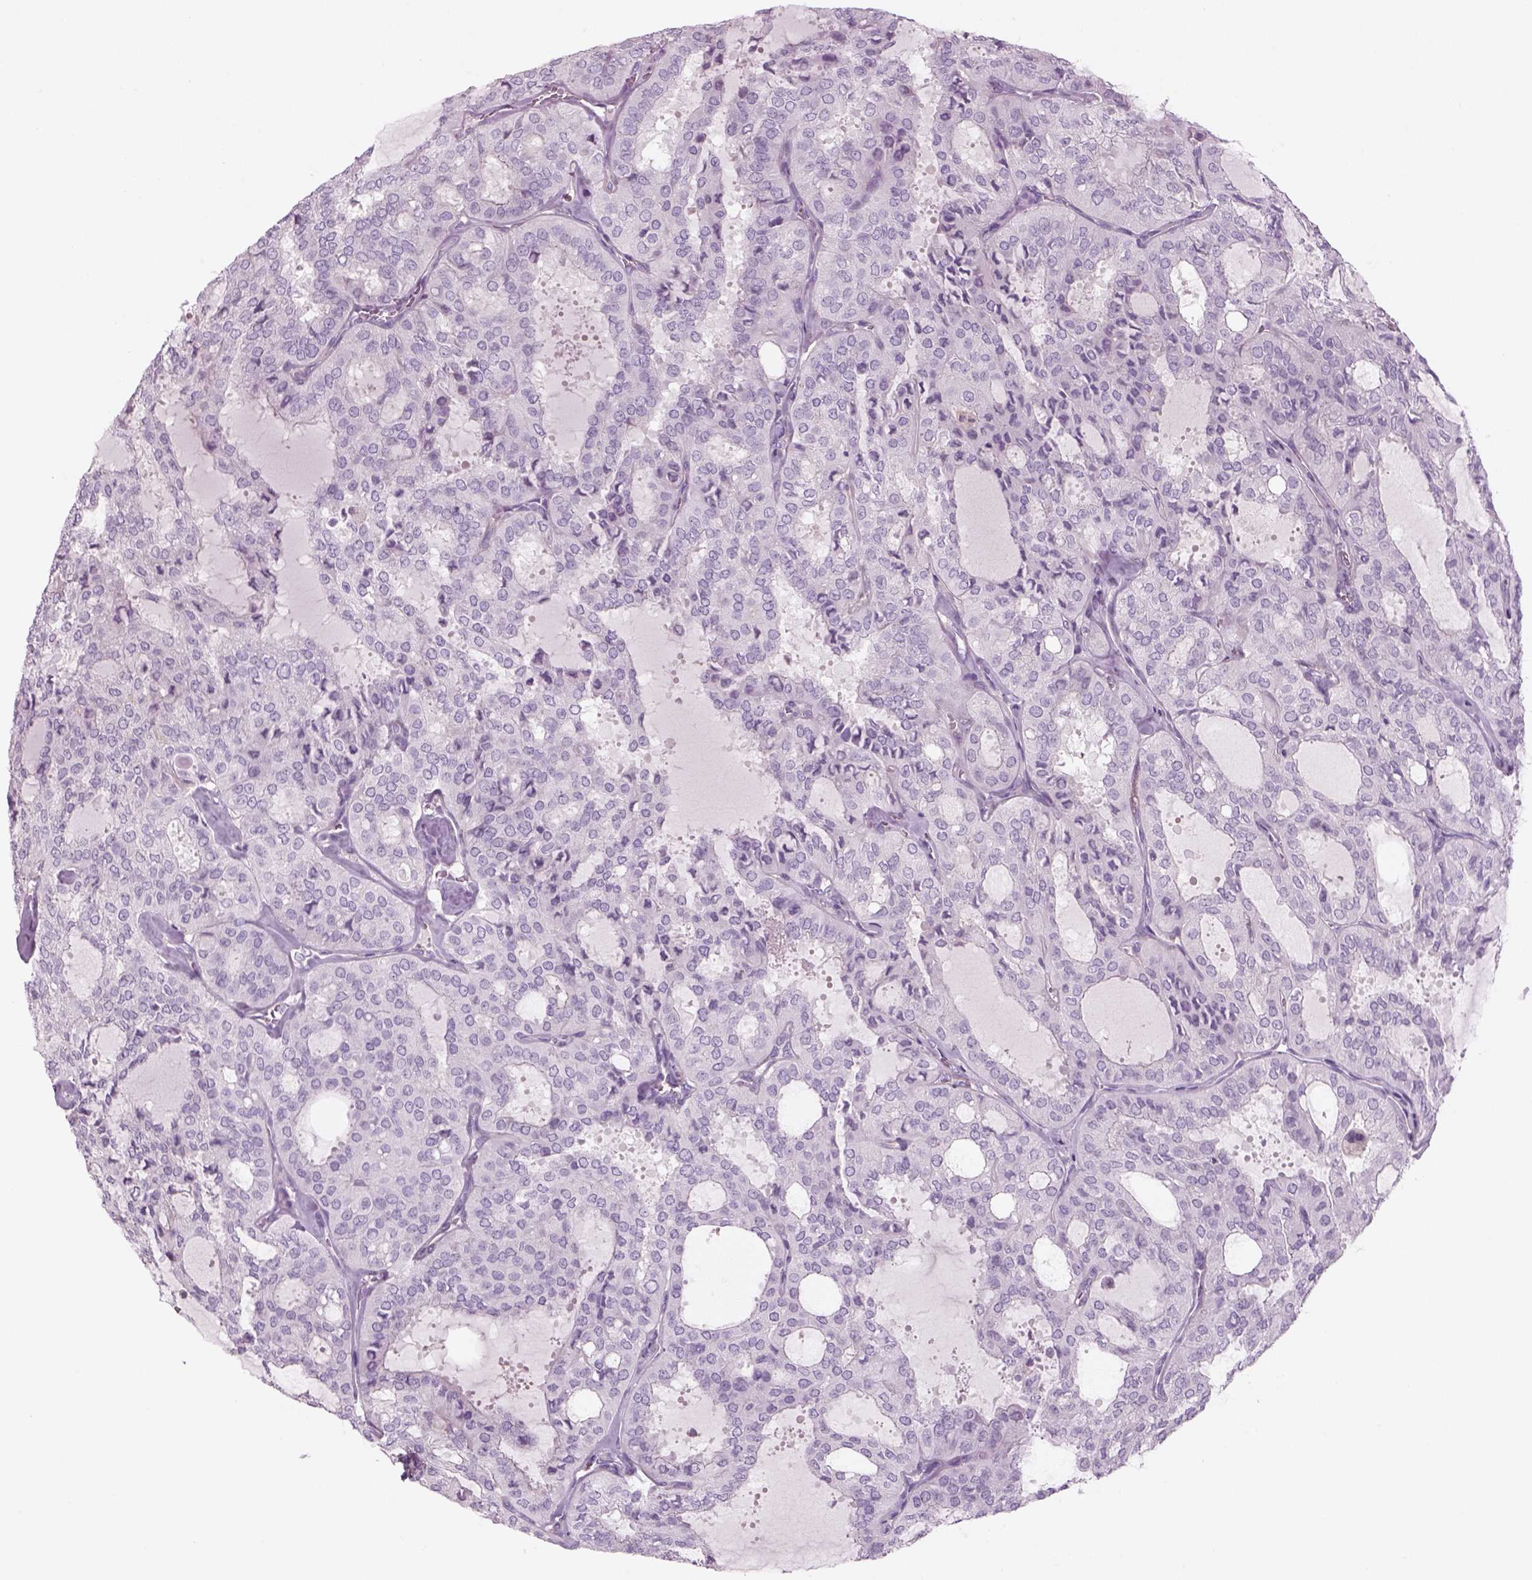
{"staining": {"intensity": "negative", "quantity": "none", "location": "none"}, "tissue": "thyroid cancer", "cell_type": "Tumor cells", "image_type": "cancer", "snomed": [{"axis": "morphology", "description": "Follicular adenoma carcinoma, NOS"}, {"axis": "topography", "description": "Thyroid gland"}], "caption": "Human follicular adenoma carcinoma (thyroid) stained for a protein using IHC shows no staining in tumor cells.", "gene": "SLC1A7", "patient": {"sex": "male", "age": 75}}